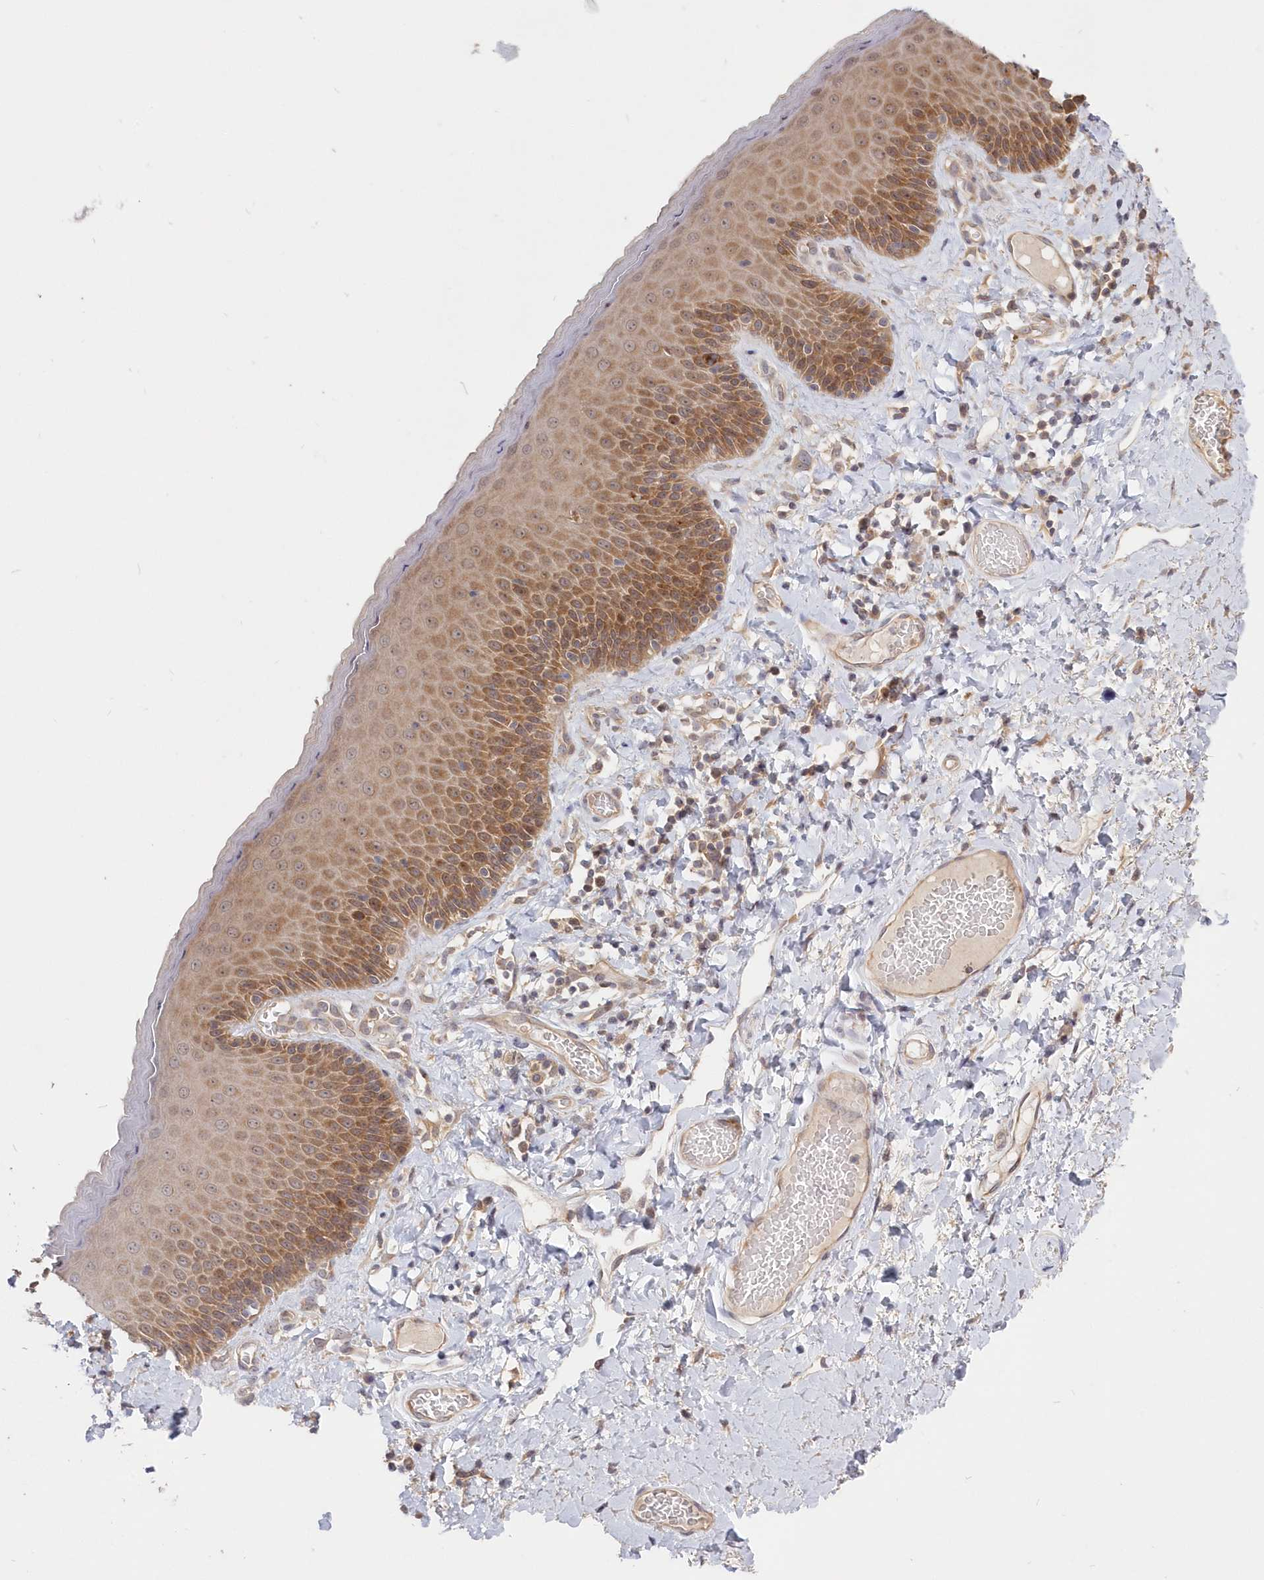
{"staining": {"intensity": "moderate", "quantity": ">75%", "location": "cytoplasmic/membranous"}, "tissue": "skin", "cell_type": "Epidermal cells", "image_type": "normal", "snomed": [{"axis": "morphology", "description": "Normal tissue, NOS"}, {"axis": "topography", "description": "Anal"}], "caption": "This is a photomicrograph of IHC staining of normal skin, which shows moderate expression in the cytoplasmic/membranous of epidermal cells.", "gene": "KATNA1", "patient": {"sex": "male", "age": 69}}